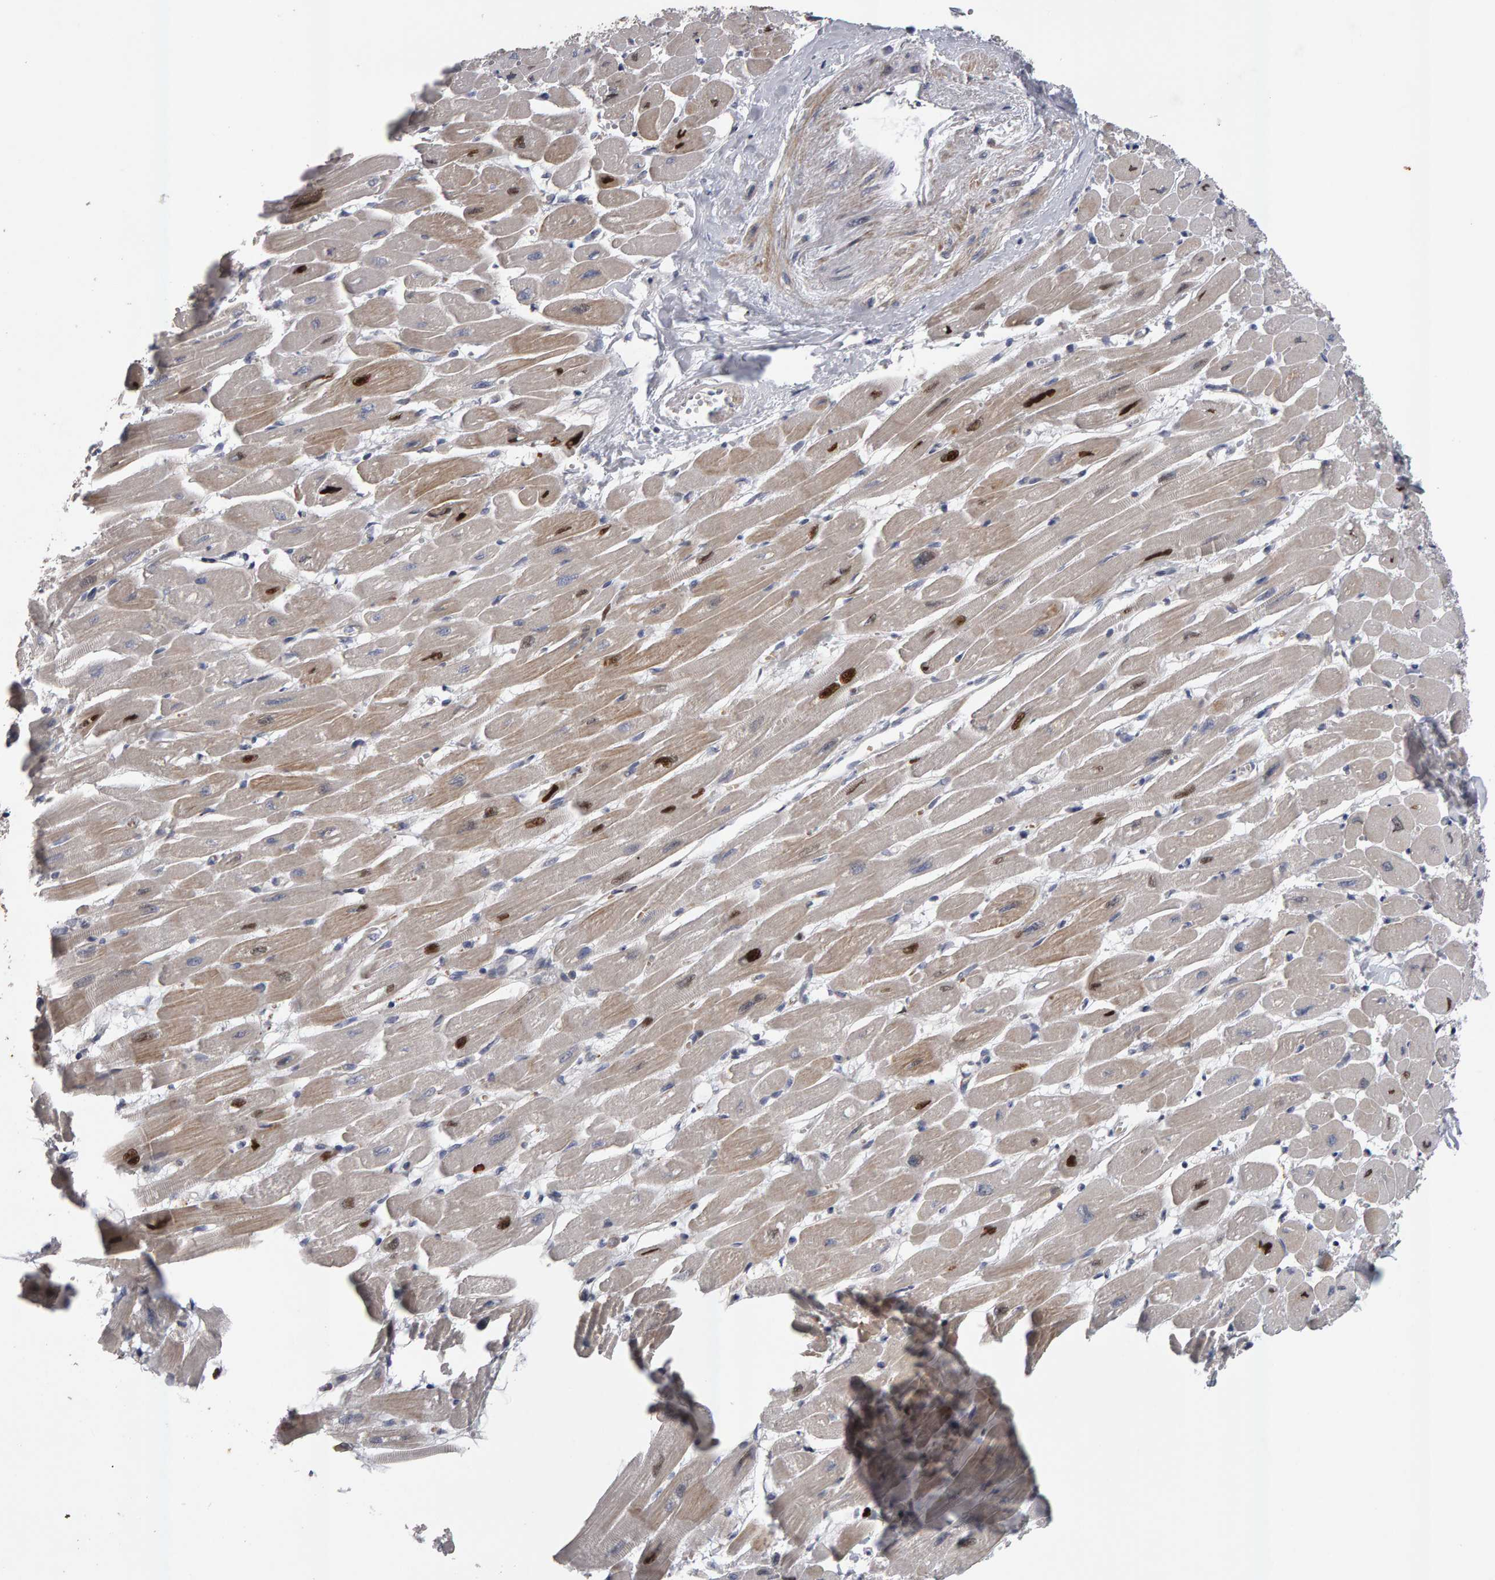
{"staining": {"intensity": "strong", "quantity": "<25%", "location": "nuclear"}, "tissue": "heart muscle", "cell_type": "Cardiomyocytes", "image_type": "normal", "snomed": [{"axis": "morphology", "description": "Normal tissue, NOS"}, {"axis": "topography", "description": "Heart"}], "caption": "Protein staining of unremarkable heart muscle demonstrates strong nuclear expression in approximately <25% of cardiomyocytes.", "gene": "IPO8", "patient": {"sex": "female", "age": 54}}